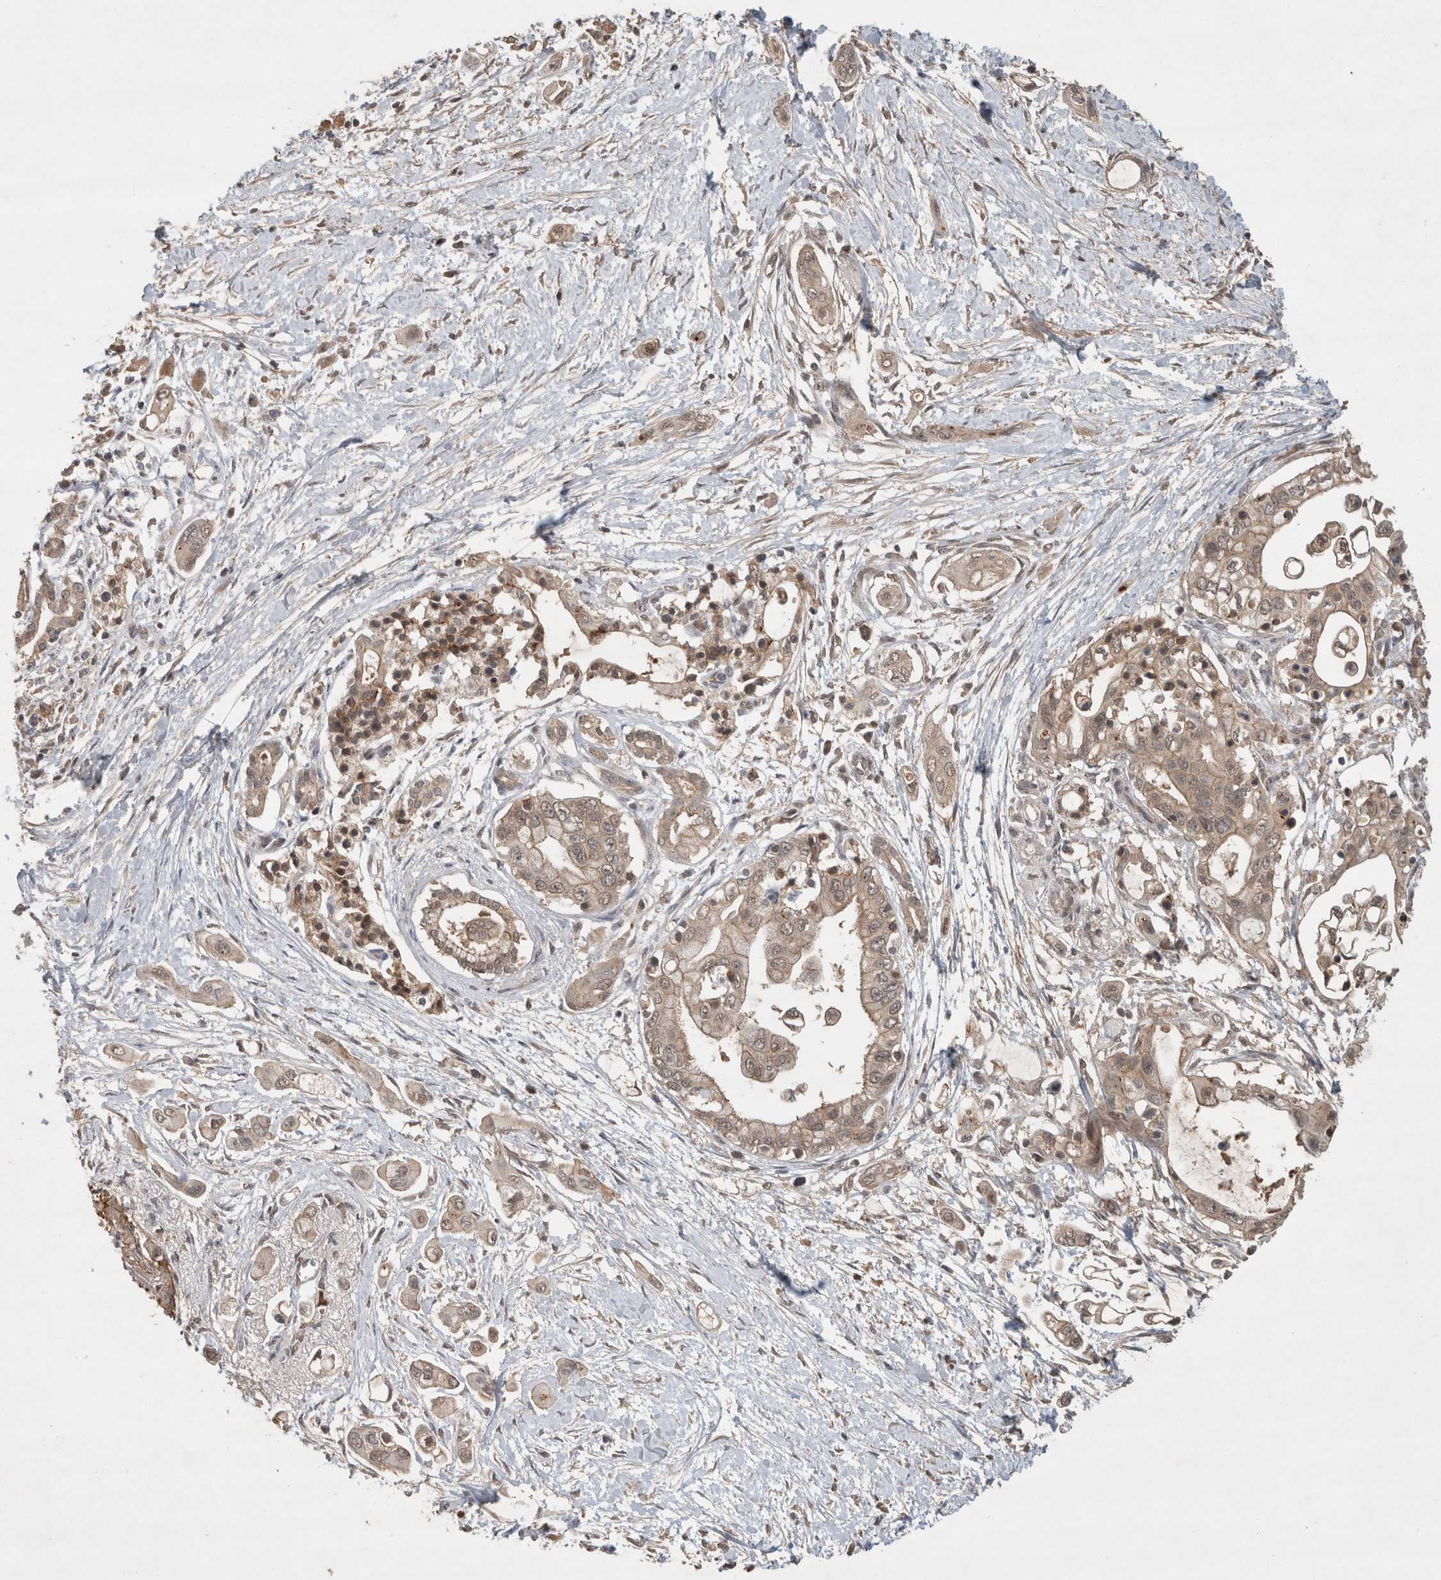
{"staining": {"intensity": "weak", "quantity": ">75%", "location": "cytoplasmic/membranous"}, "tissue": "pancreatic cancer", "cell_type": "Tumor cells", "image_type": "cancer", "snomed": [{"axis": "morphology", "description": "Adenocarcinoma, NOS"}, {"axis": "topography", "description": "Pancreas"}], "caption": "Weak cytoplasmic/membranous positivity for a protein is seen in approximately >75% of tumor cells of pancreatic adenocarcinoma using immunohistochemistry (IHC).", "gene": "OTUD7B", "patient": {"sex": "male", "age": 59}}